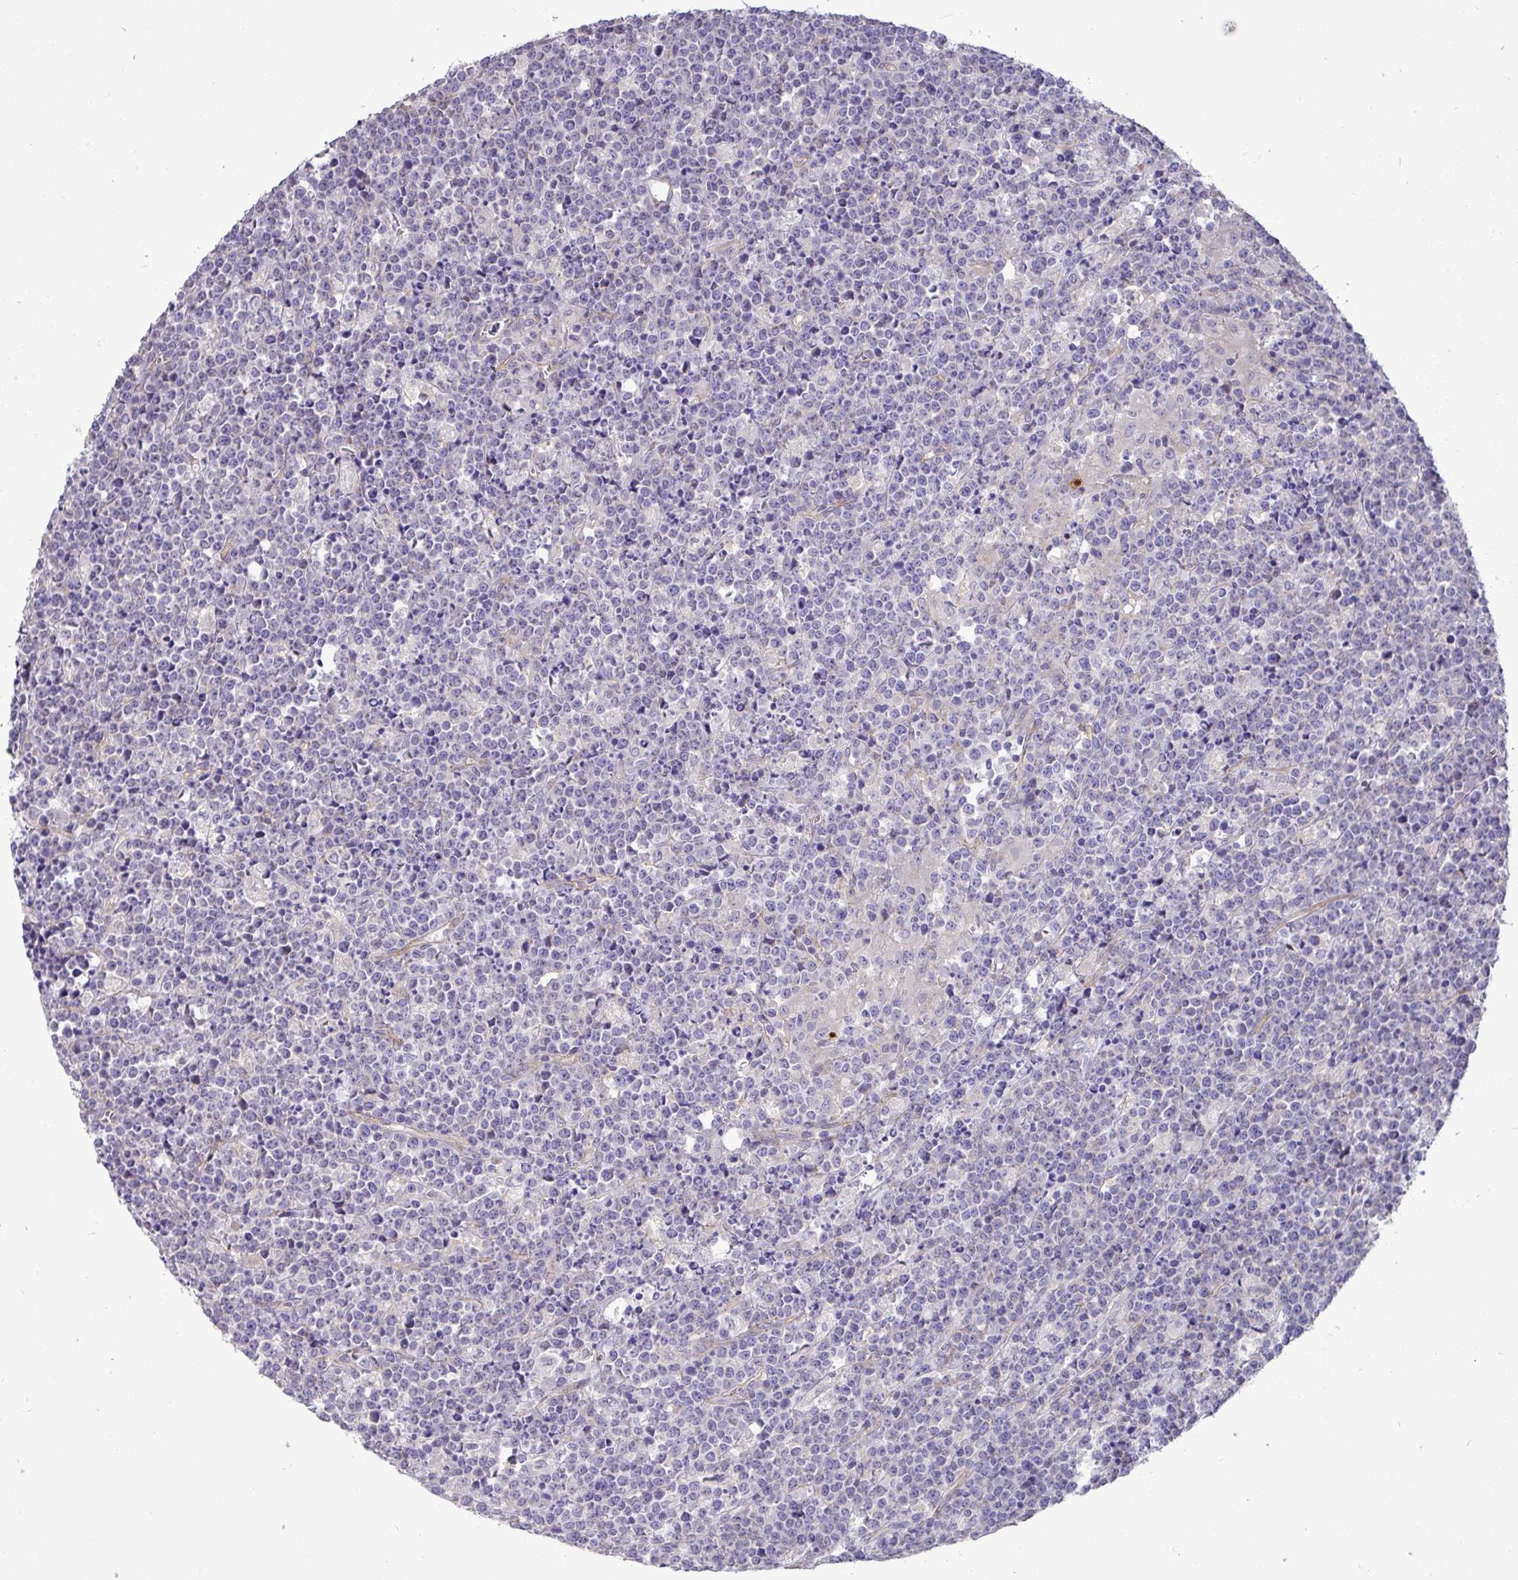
{"staining": {"intensity": "negative", "quantity": "none", "location": "none"}, "tissue": "lymphoma", "cell_type": "Tumor cells", "image_type": "cancer", "snomed": [{"axis": "morphology", "description": "Malignant lymphoma, non-Hodgkin's type, High grade"}, {"axis": "topography", "description": "Ovary"}], "caption": "A photomicrograph of lymphoma stained for a protein displays no brown staining in tumor cells.", "gene": "SH2D1B", "patient": {"sex": "female", "age": 56}}